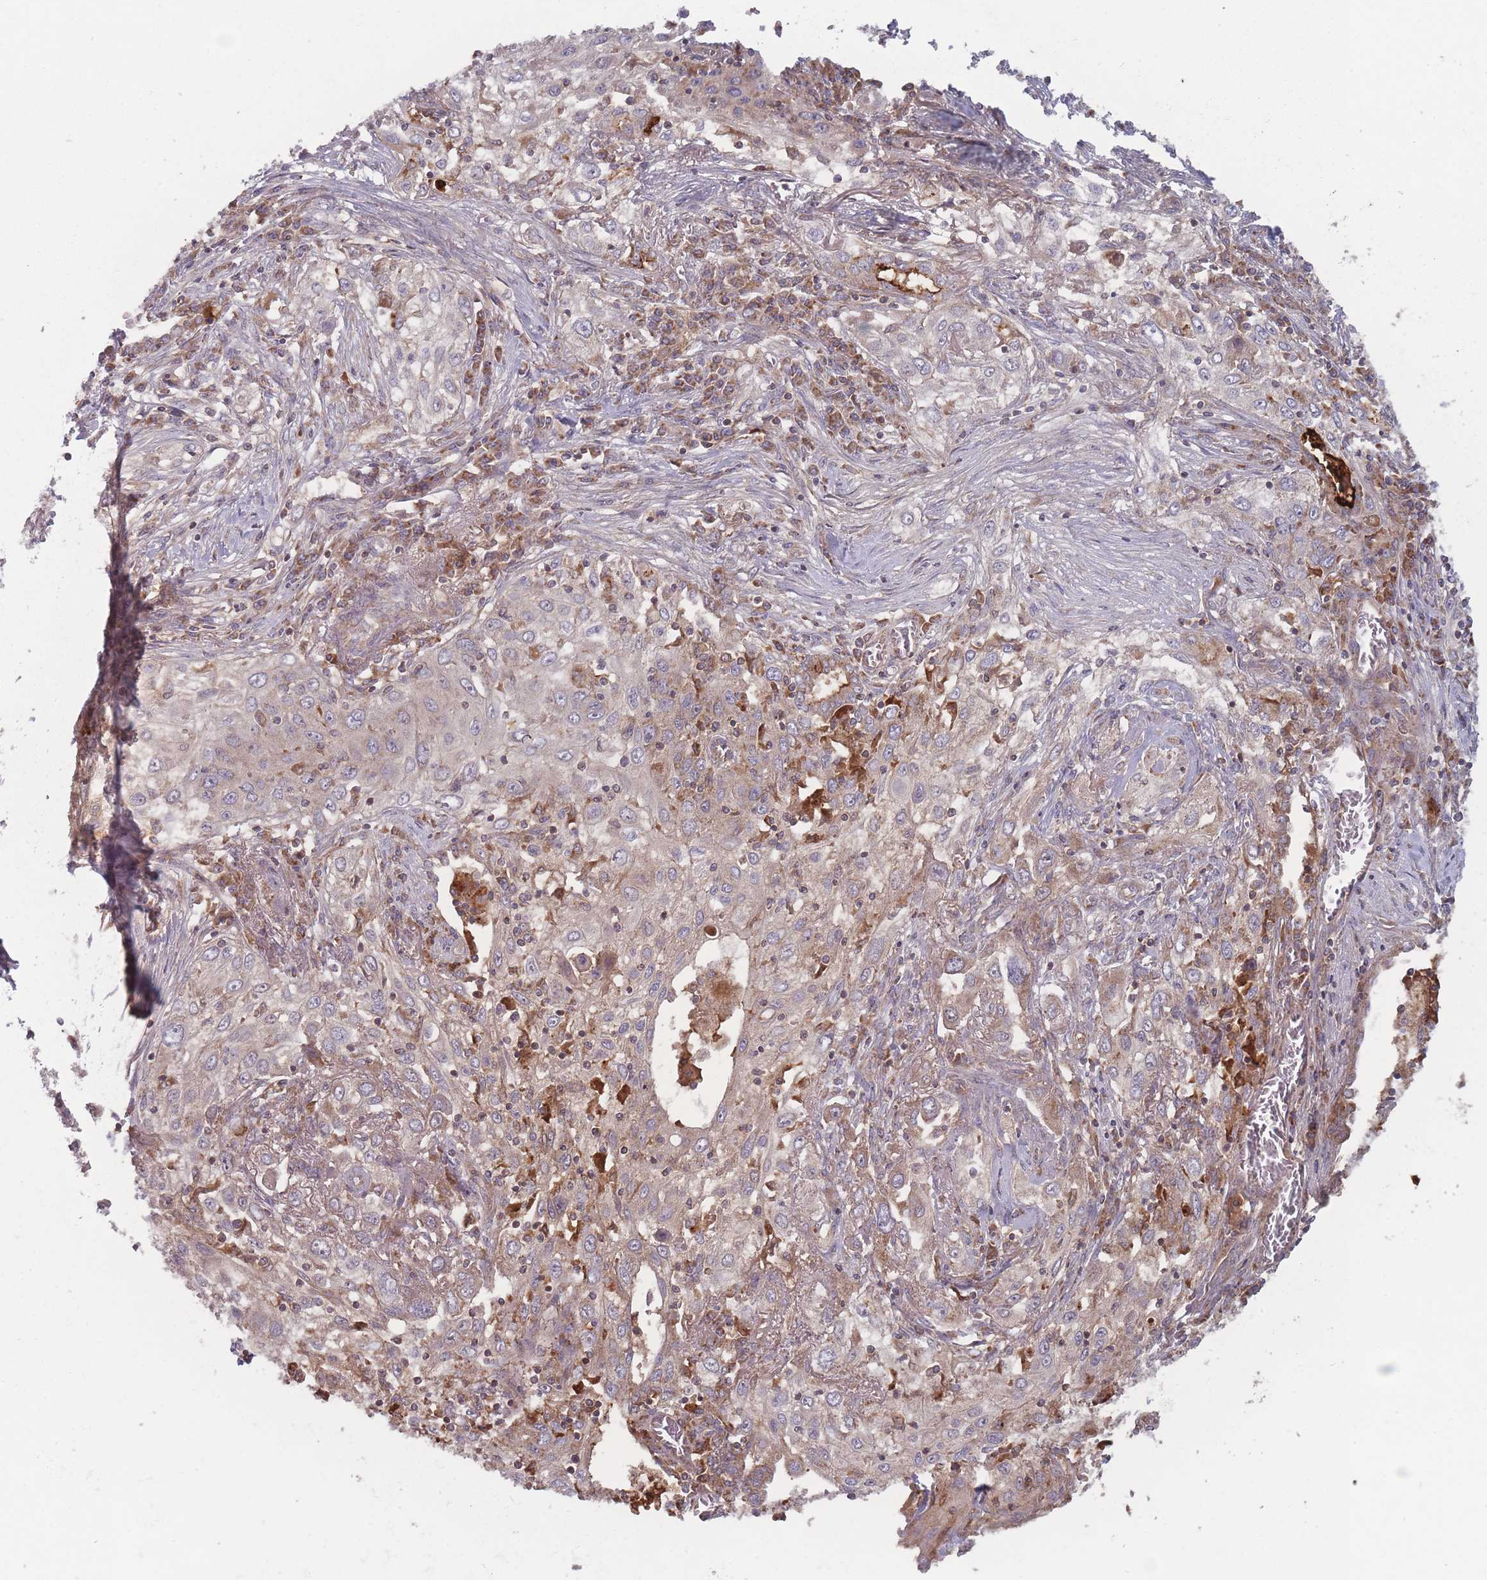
{"staining": {"intensity": "weak", "quantity": ">75%", "location": "cytoplasmic/membranous"}, "tissue": "lung cancer", "cell_type": "Tumor cells", "image_type": "cancer", "snomed": [{"axis": "morphology", "description": "Squamous cell carcinoma, NOS"}, {"axis": "topography", "description": "Lung"}], "caption": "Lung cancer was stained to show a protein in brown. There is low levels of weak cytoplasmic/membranous expression in approximately >75% of tumor cells.", "gene": "ATP5MG", "patient": {"sex": "female", "age": 69}}